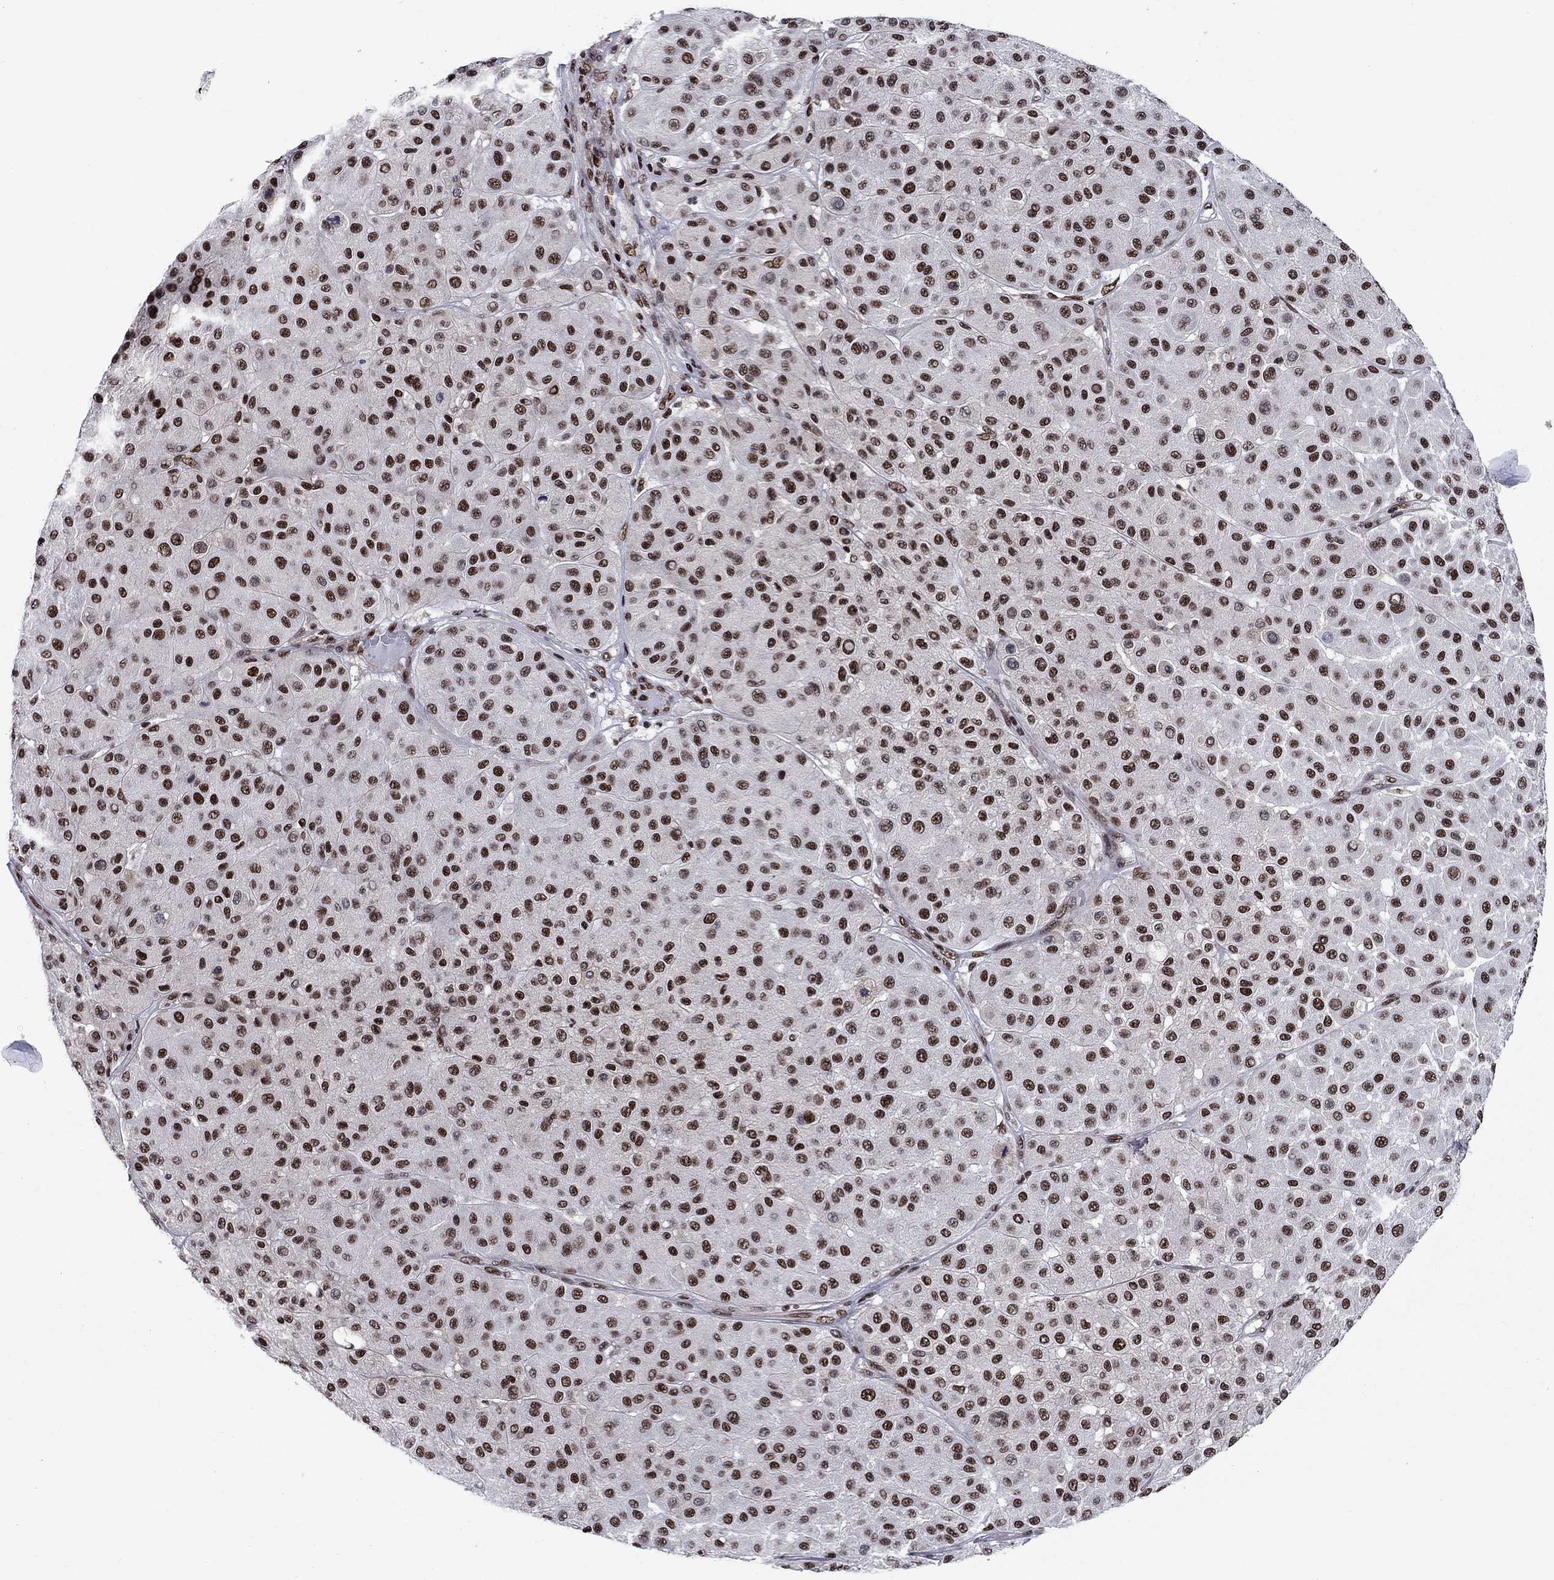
{"staining": {"intensity": "strong", "quantity": ">75%", "location": "nuclear"}, "tissue": "melanoma", "cell_type": "Tumor cells", "image_type": "cancer", "snomed": [{"axis": "morphology", "description": "Malignant melanoma, Metastatic site"}, {"axis": "topography", "description": "Smooth muscle"}], "caption": "IHC photomicrograph of human malignant melanoma (metastatic site) stained for a protein (brown), which displays high levels of strong nuclear positivity in approximately >75% of tumor cells.", "gene": "RPRD1B", "patient": {"sex": "male", "age": 41}}